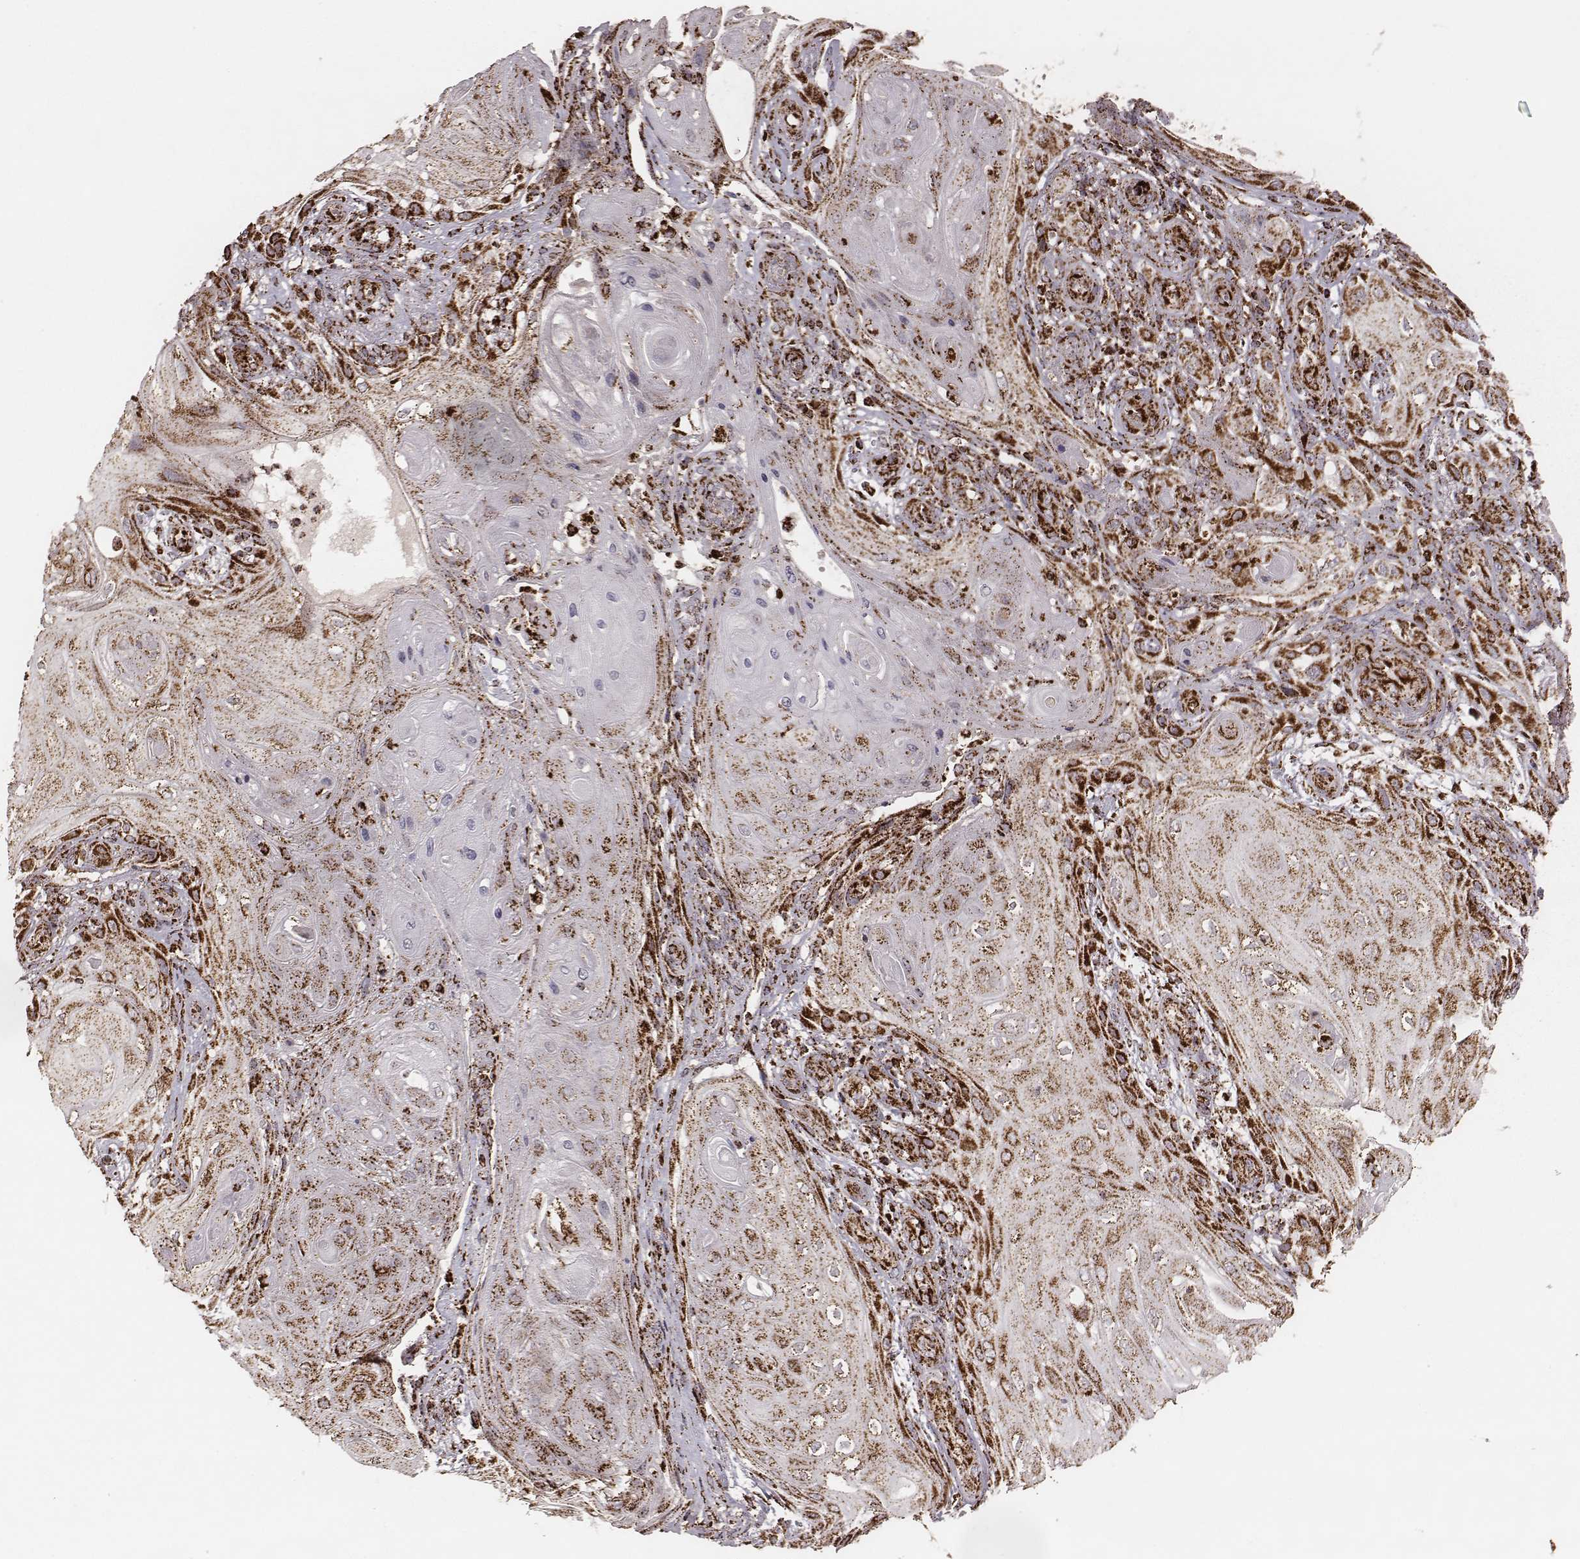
{"staining": {"intensity": "strong", "quantity": "25%-75%", "location": "cytoplasmic/membranous"}, "tissue": "skin cancer", "cell_type": "Tumor cells", "image_type": "cancer", "snomed": [{"axis": "morphology", "description": "Squamous cell carcinoma, NOS"}, {"axis": "topography", "description": "Skin"}], "caption": "This is an image of immunohistochemistry staining of skin cancer, which shows strong staining in the cytoplasmic/membranous of tumor cells.", "gene": "TUFM", "patient": {"sex": "male", "age": 62}}